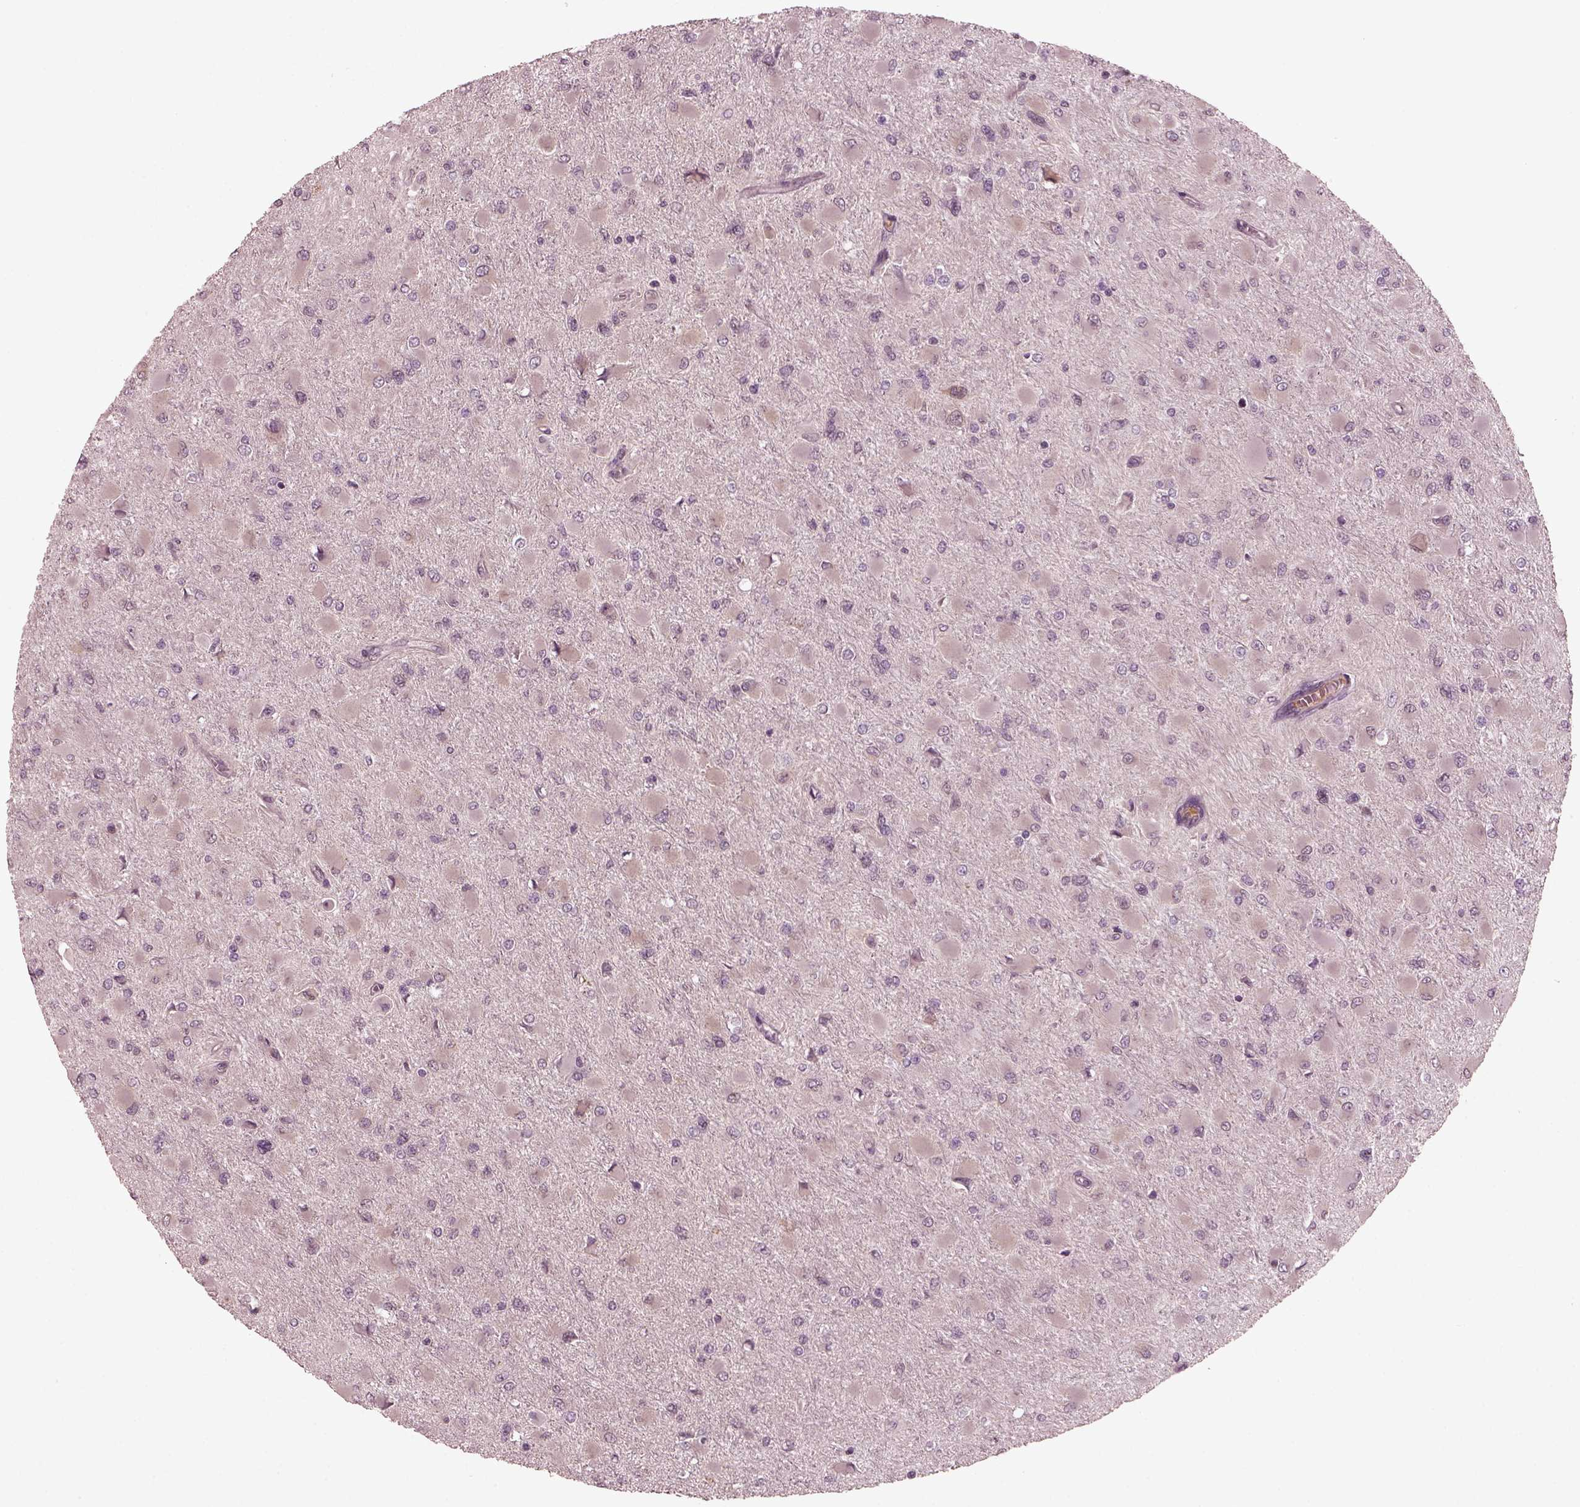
{"staining": {"intensity": "negative", "quantity": "none", "location": "none"}, "tissue": "glioma", "cell_type": "Tumor cells", "image_type": "cancer", "snomed": [{"axis": "morphology", "description": "Glioma, malignant, High grade"}, {"axis": "topography", "description": "Cerebral cortex"}], "caption": "Immunohistochemistry (IHC) photomicrograph of neoplastic tissue: malignant glioma (high-grade) stained with DAB (3,3'-diaminobenzidine) shows no significant protein positivity in tumor cells.", "gene": "PORCN", "patient": {"sex": "female", "age": 36}}